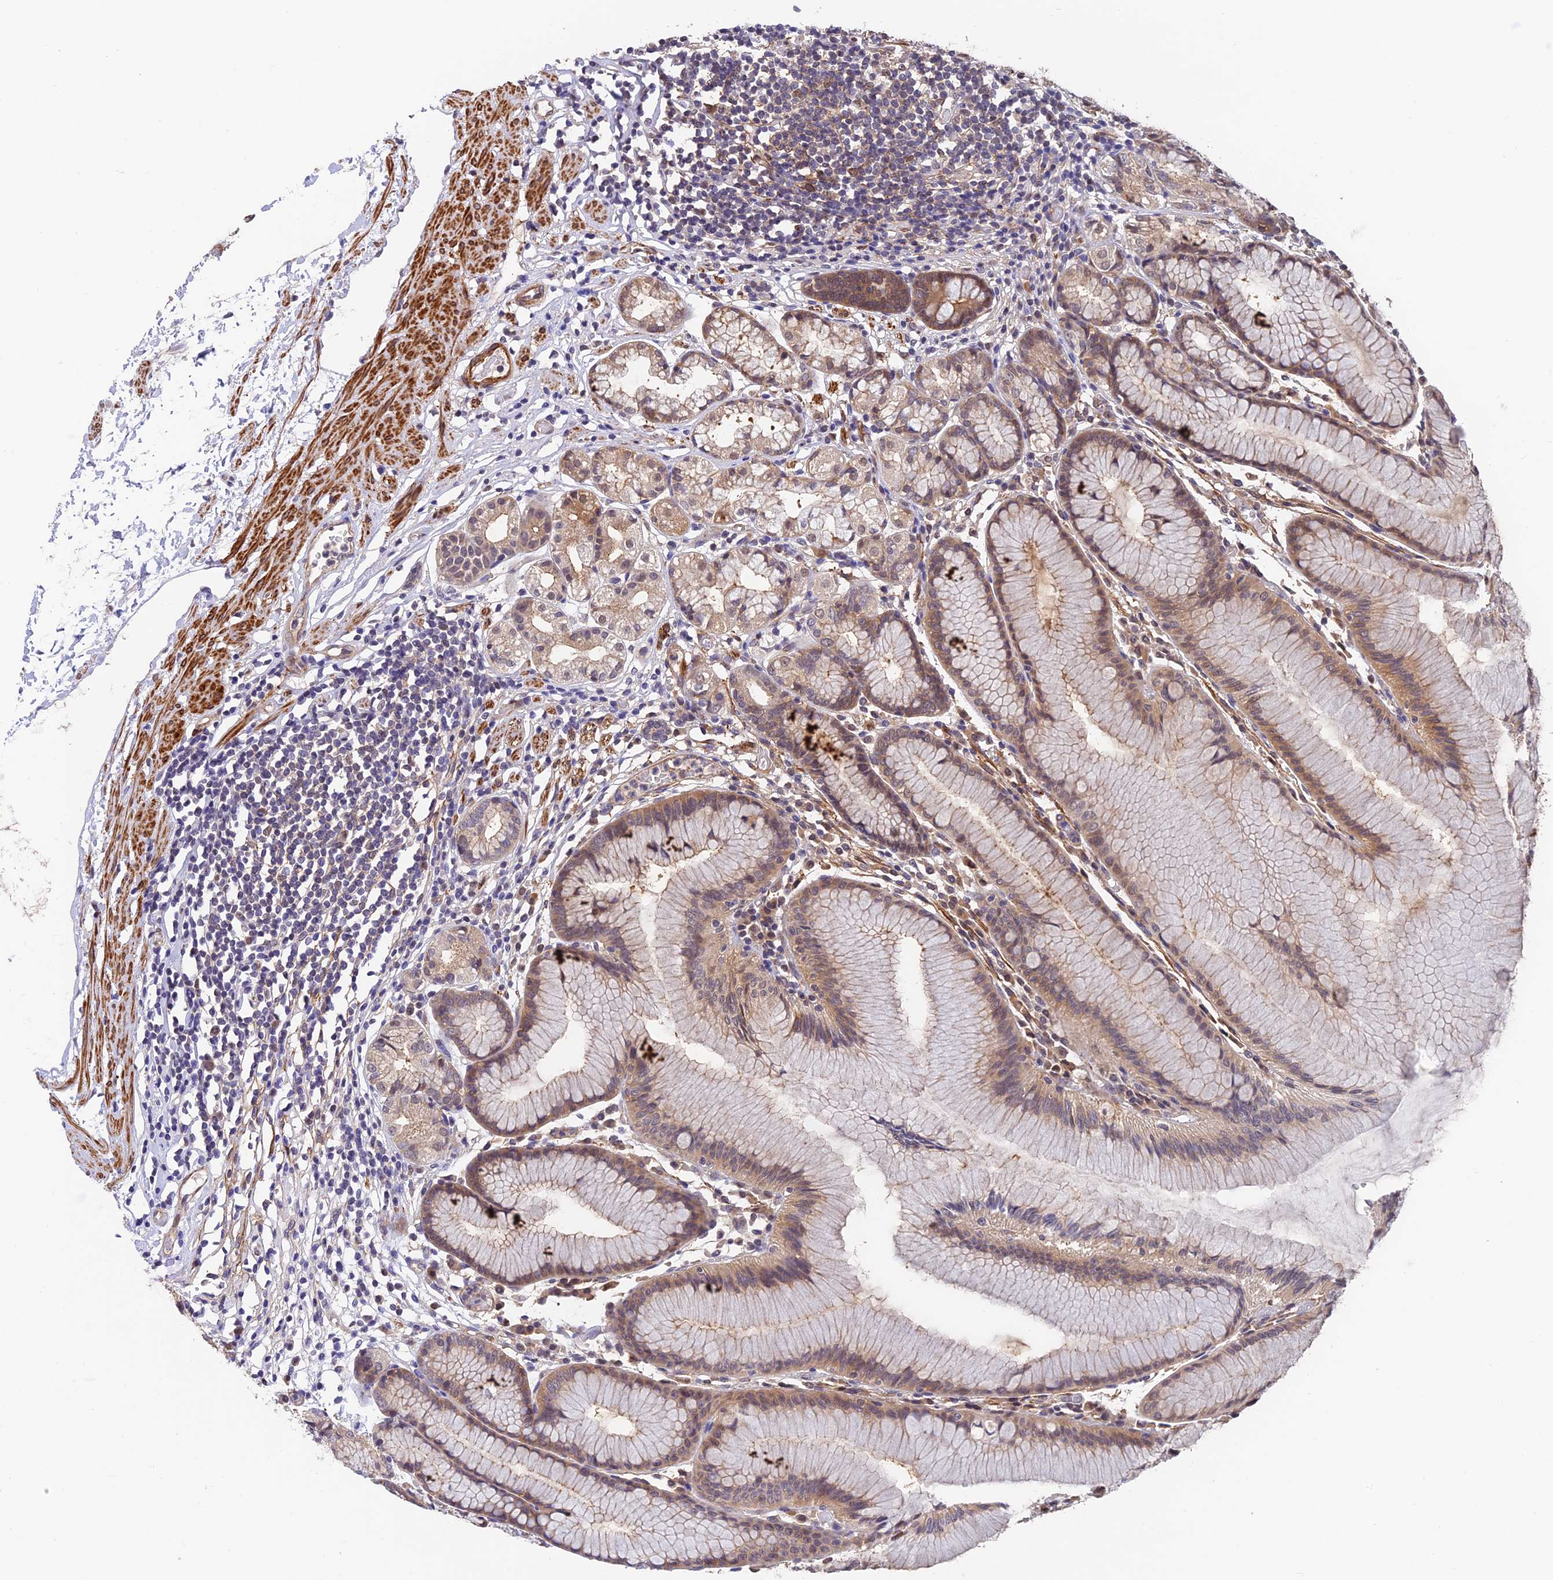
{"staining": {"intensity": "moderate", "quantity": ">75%", "location": "cytoplasmic/membranous,nuclear"}, "tissue": "stomach", "cell_type": "Glandular cells", "image_type": "normal", "snomed": [{"axis": "morphology", "description": "Normal tissue, NOS"}, {"axis": "topography", "description": "Stomach"}], "caption": "Brown immunohistochemical staining in benign human stomach demonstrates moderate cytoplasmic/membranous,nuclear positivity in approximately >75% of glandular cells. Nuclei are stained in blue.", "gene": "PSMB3", "patient": {"sex": "female", "age": 57}}